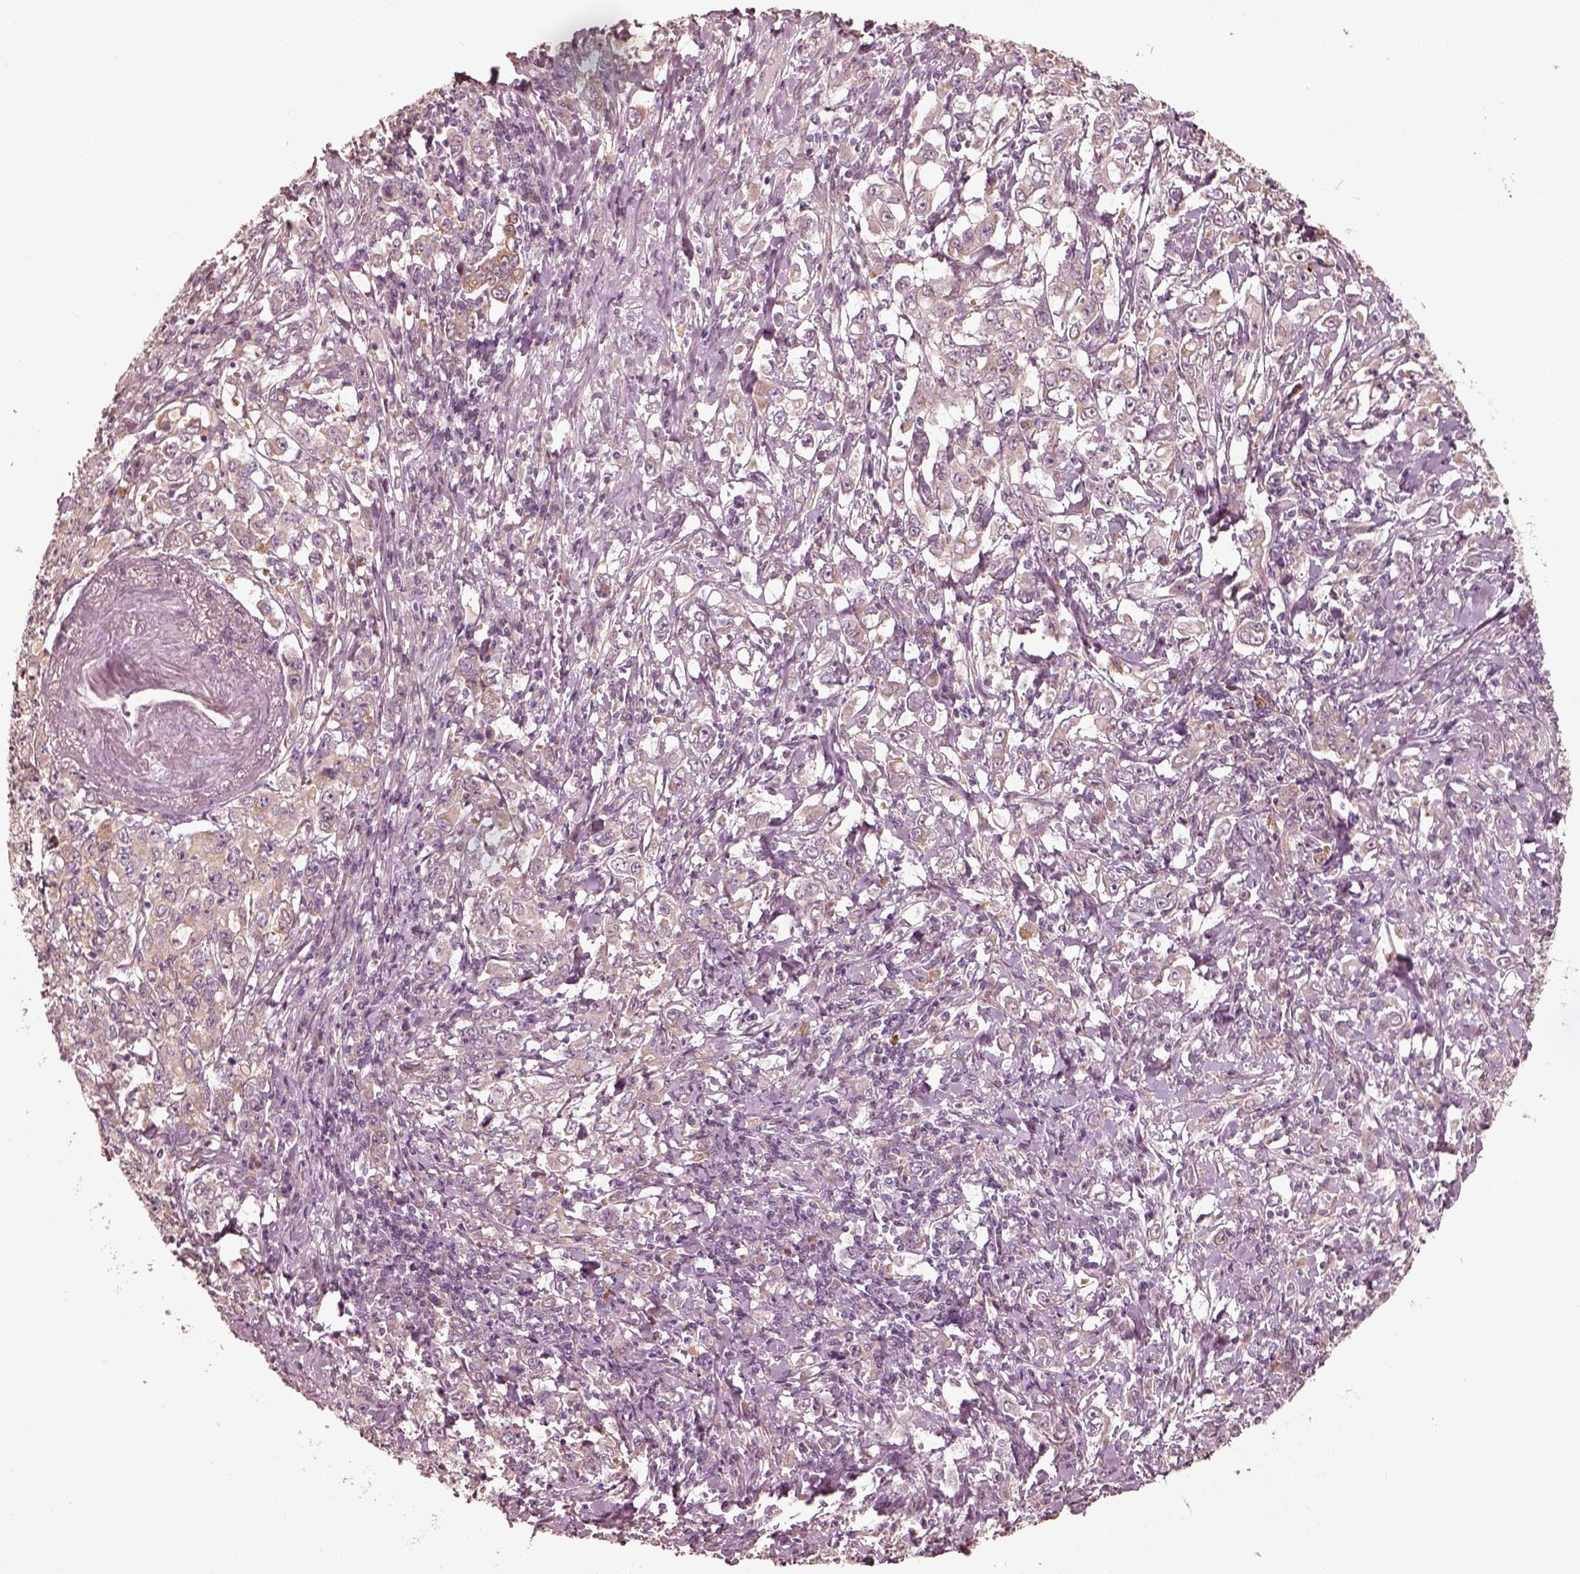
{"staining": {"intensity": "moderate", "quantity": ">75%", "location": "cytoplasmic/membranous"}, "tissue": "stomach cancer", "cell_type": "Tumor cells", "image_type": "cancer", "snomed": [{"axis": "morphology", "description": "Adenocarcinoma, NOS"}, {"axis": "topography", "description": "Stomach, lower"}], "caption": "Immunohistochemical staining of human stomach cancer (adenocarcinoma) shows moderate cytoplasmic/membranous protein staining in approximately >75% of tumor cells. (Stains: DAB in brown, nuclei in blue, Microscopy: brightfield microscopy at high magnification).", "gene": "WLS", "patient": {"sex": "female", "age": 72}}